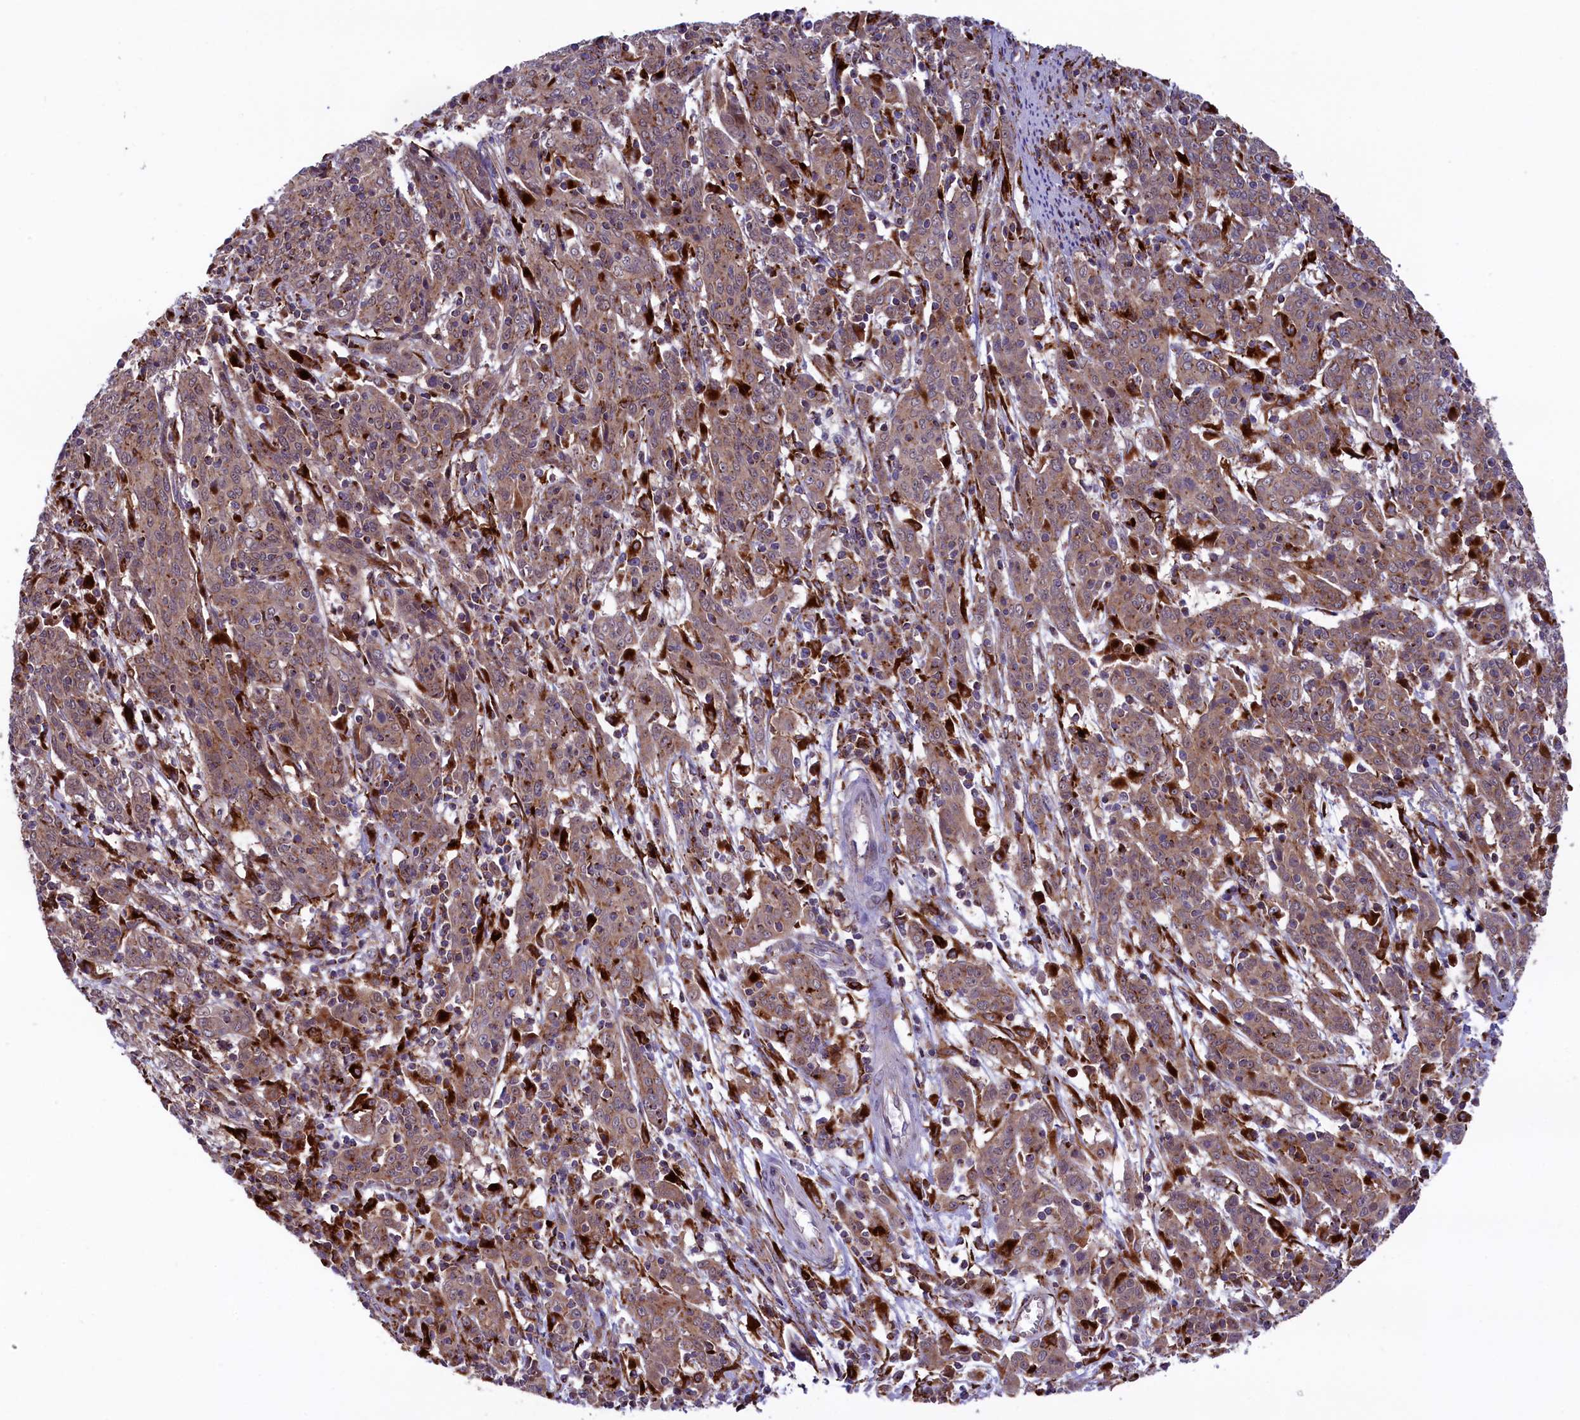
{"staining": {"intensity": "moderate", "quantity": ">75%", "location": "cytoplasmic/membranous"}, "tissue": "cervical cancer", "cell_type": "Tumor cells", "image_type": "cancer", "snomed": [{"axis": "morphology", "description": "Squamous cell carcinoma, NOS"}, {"axis": "topography", "description": "Cervix"}], "caption": "A medium amount of moderate cytoplasmic/membranous positivity is present in about >75% of tumor cells in cervical cancer tissue.", "gene": "MAN2B1", "patient": {"sex": "female", "age": 67}}